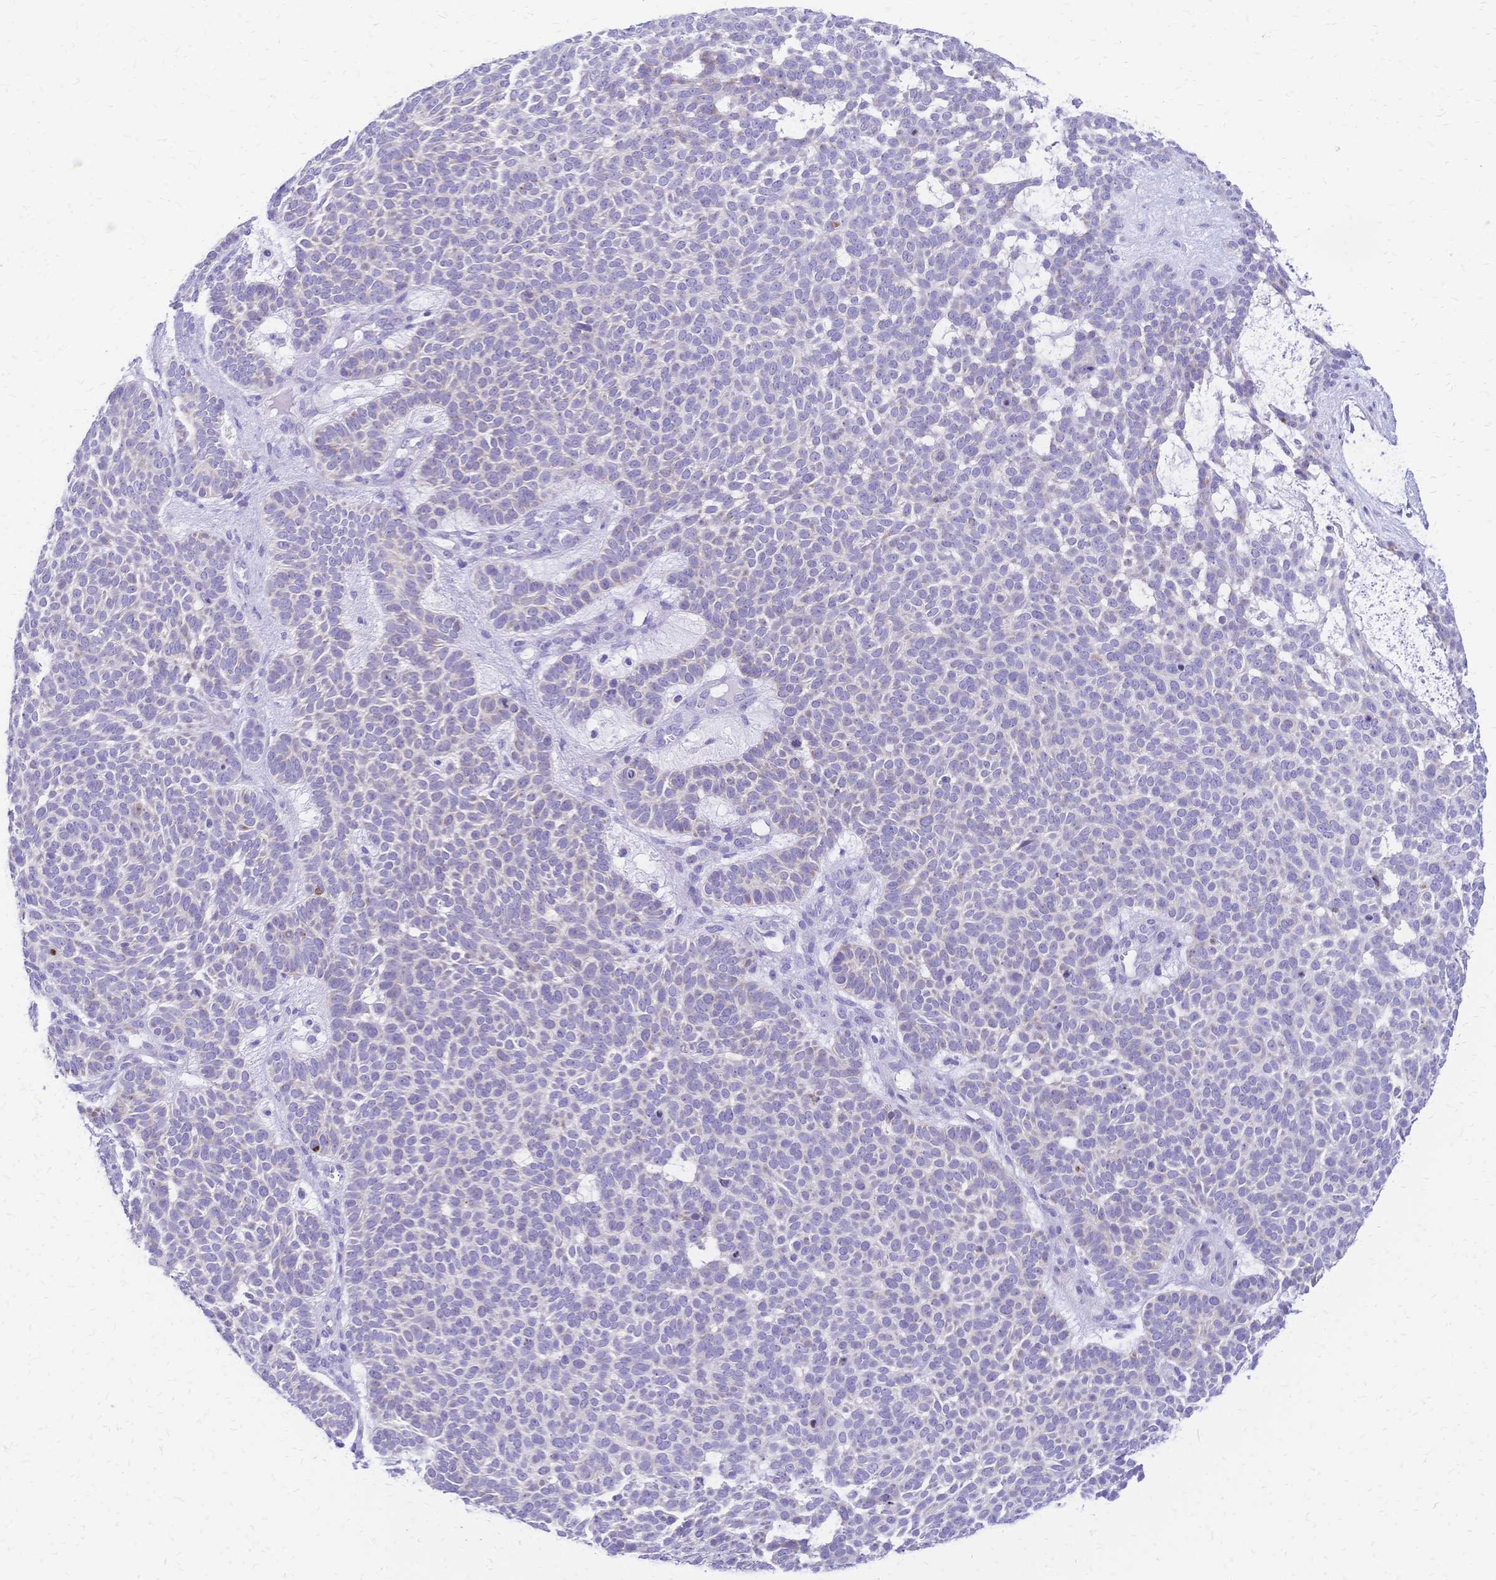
{"staining": {"intensity": "negative", "quantity": "none", "location": "none"}, "tissue": "skin cancer", "cell_type": "Tumor cells", "image_type": "cancer", "snomed": [{"axis": "morphology", "description": "Basal cell carcinoma"}, {"axis": "topography", "description": "Skin"}], "caption": "Immunohistochemical staining of basal cell carcinoma (skin) exhibits no significant positivity in tumor cells.", "gene": "GRB7", "patient": {"sex": "female", "age": 82}}